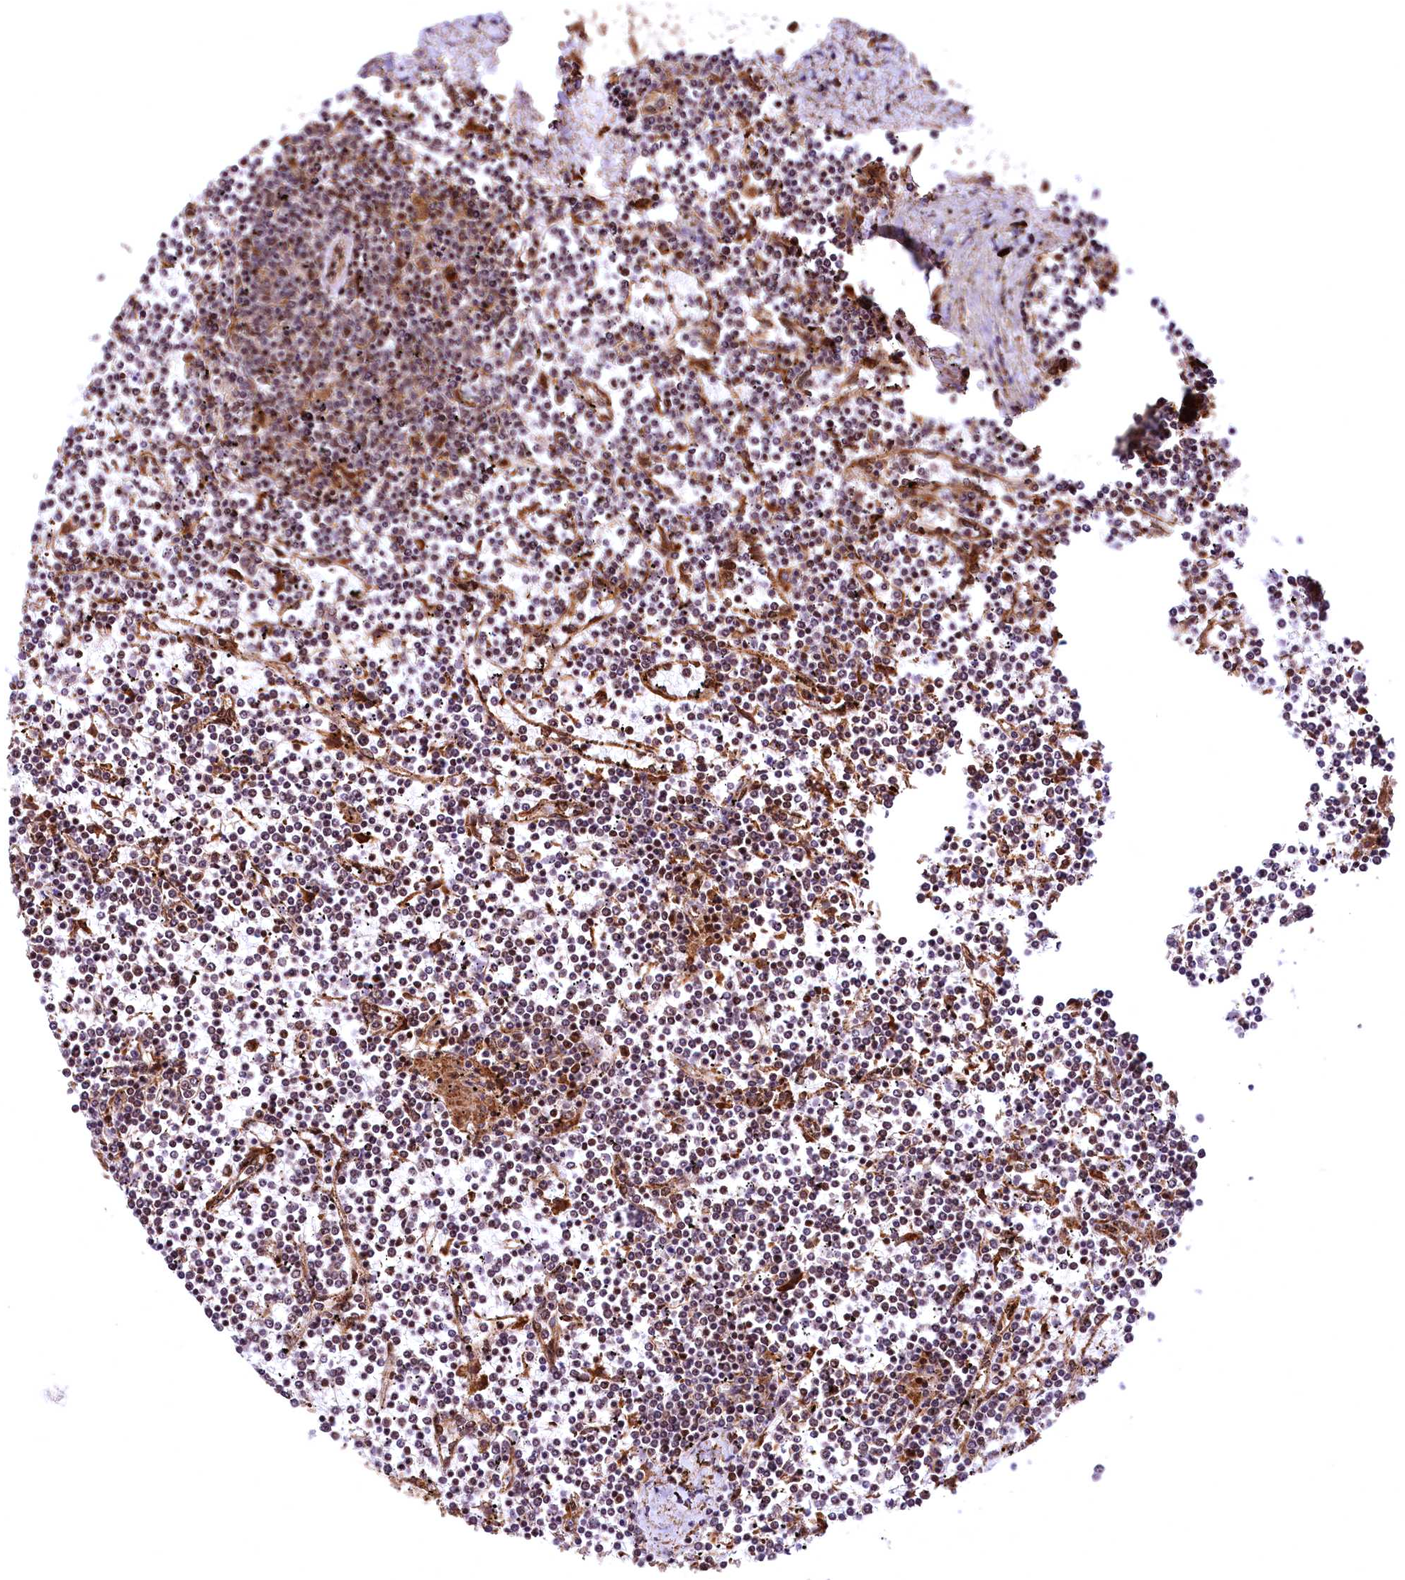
{"staining": {"intensity": "moderate", "quantity": "<25%", "location": "cytoplasmic/membranous,nuclear"}, "tissue": "lymphoma", "cell_type": "Tumor cells", "image_type": "cancer", "snomed": [{"axis": "morphology", "description": "Malignant lymphoma, non-Hodgkin's type, Low grade"}, {"axis": "topography", "description": "Spleen"}], "caption": "Human malignant lymphoma, non-Hodgkin's type (low-grade) stained with a protein marker shows moderate staining in tumor cells.", "gene": "PDS5B", "patient": {"sex": "female", "age": 19}}